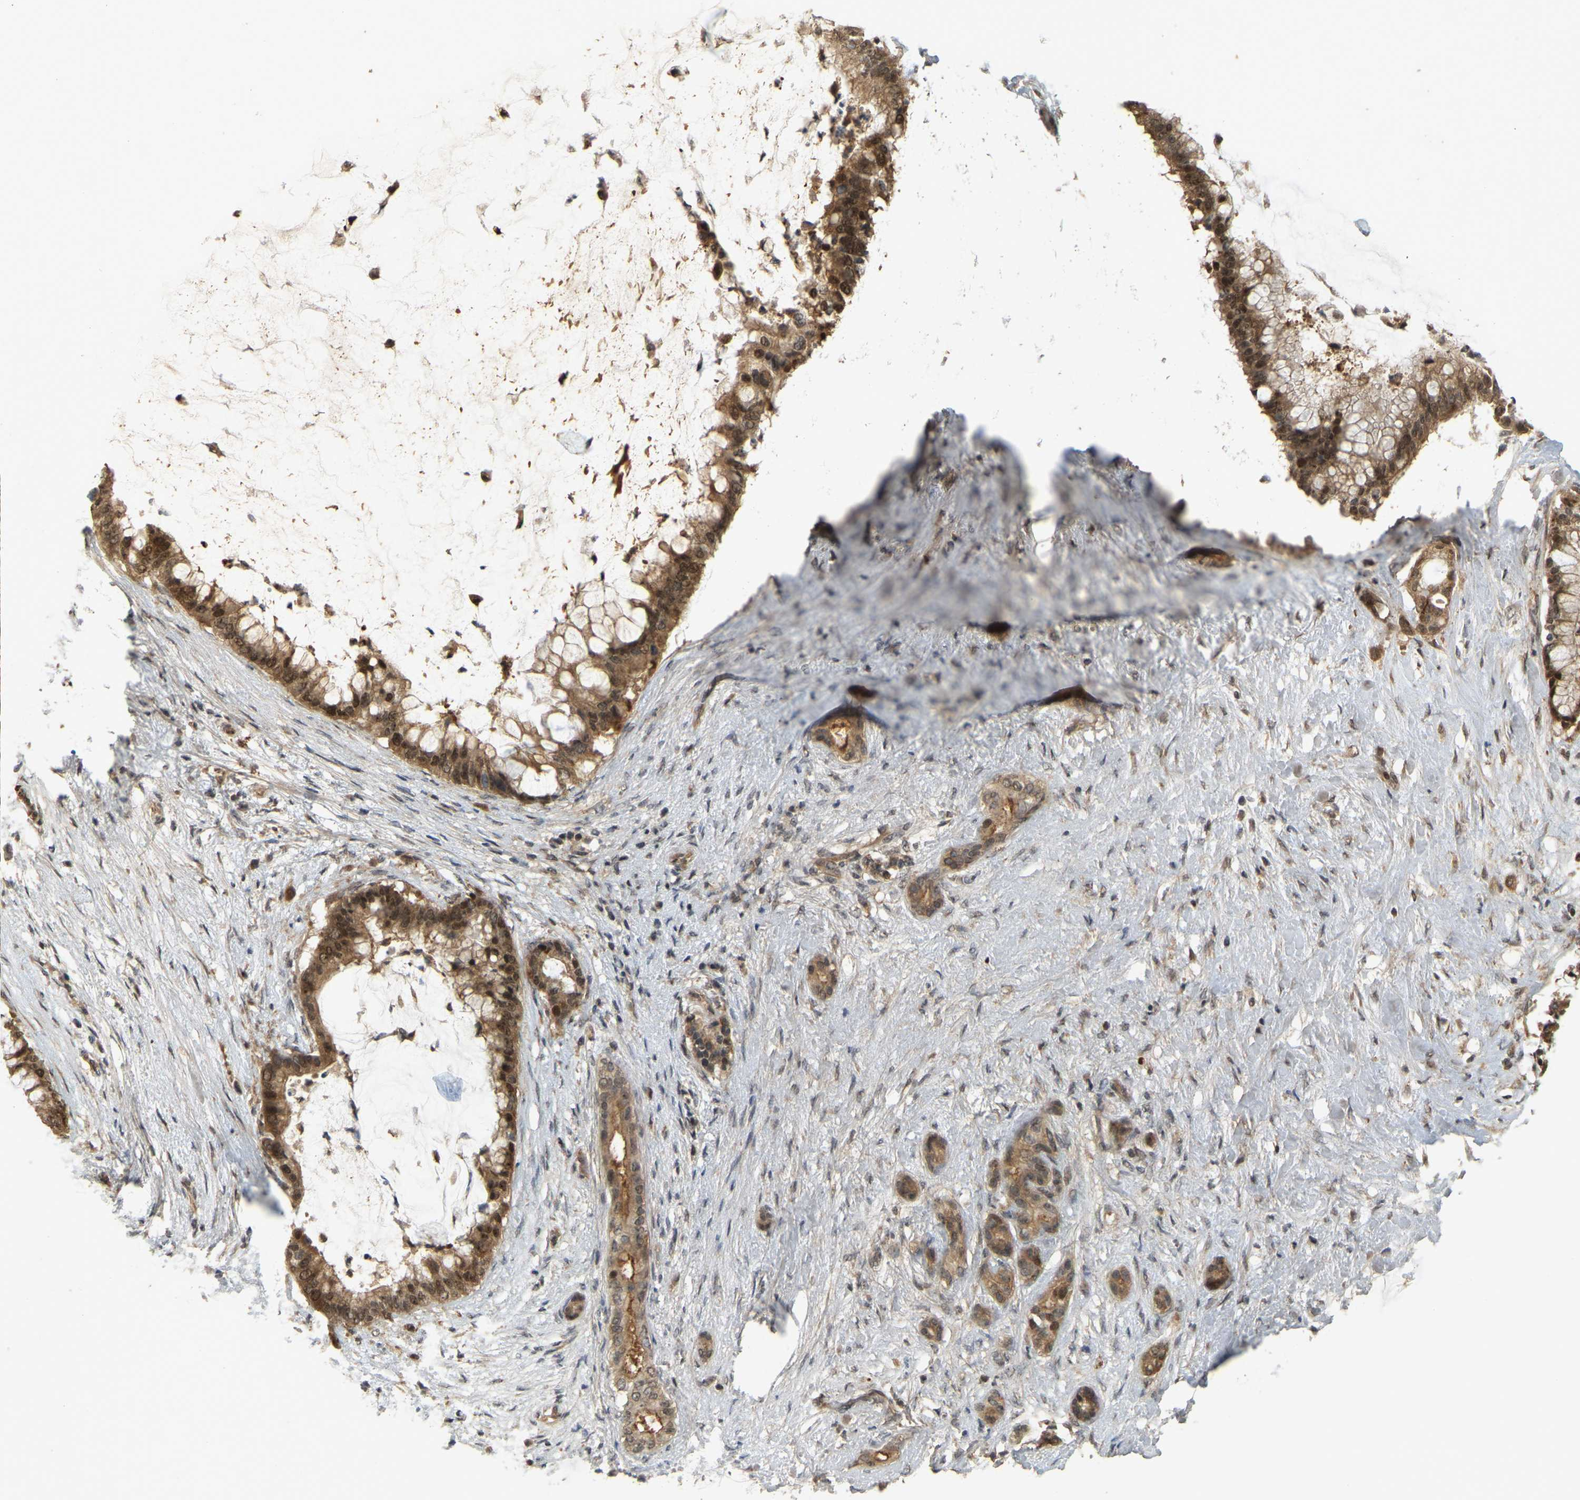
{"staining": {"intensity": "strong", "quantity": ">75%", "location": "cytoplasmic/membranous,nuclear"}, "tissue": "pancreatic cancer", "cell_type": "Tumor cells", "image_type": "cancer", "snomed": [{"axis": "morphology", "description": "Adenocarcinoma, NOS"}, {"axis": "topography", "description": "Pancreas"}], "caption": "Human pancreatic adenocarcinoma stained for a protein (brown) demonstrates strong cytoplasmic/membranous and nuclear positive positivity in about >75% of tumor cells.", "gene": "BRF2", "patient": {"sex": "male", "age": 41}}